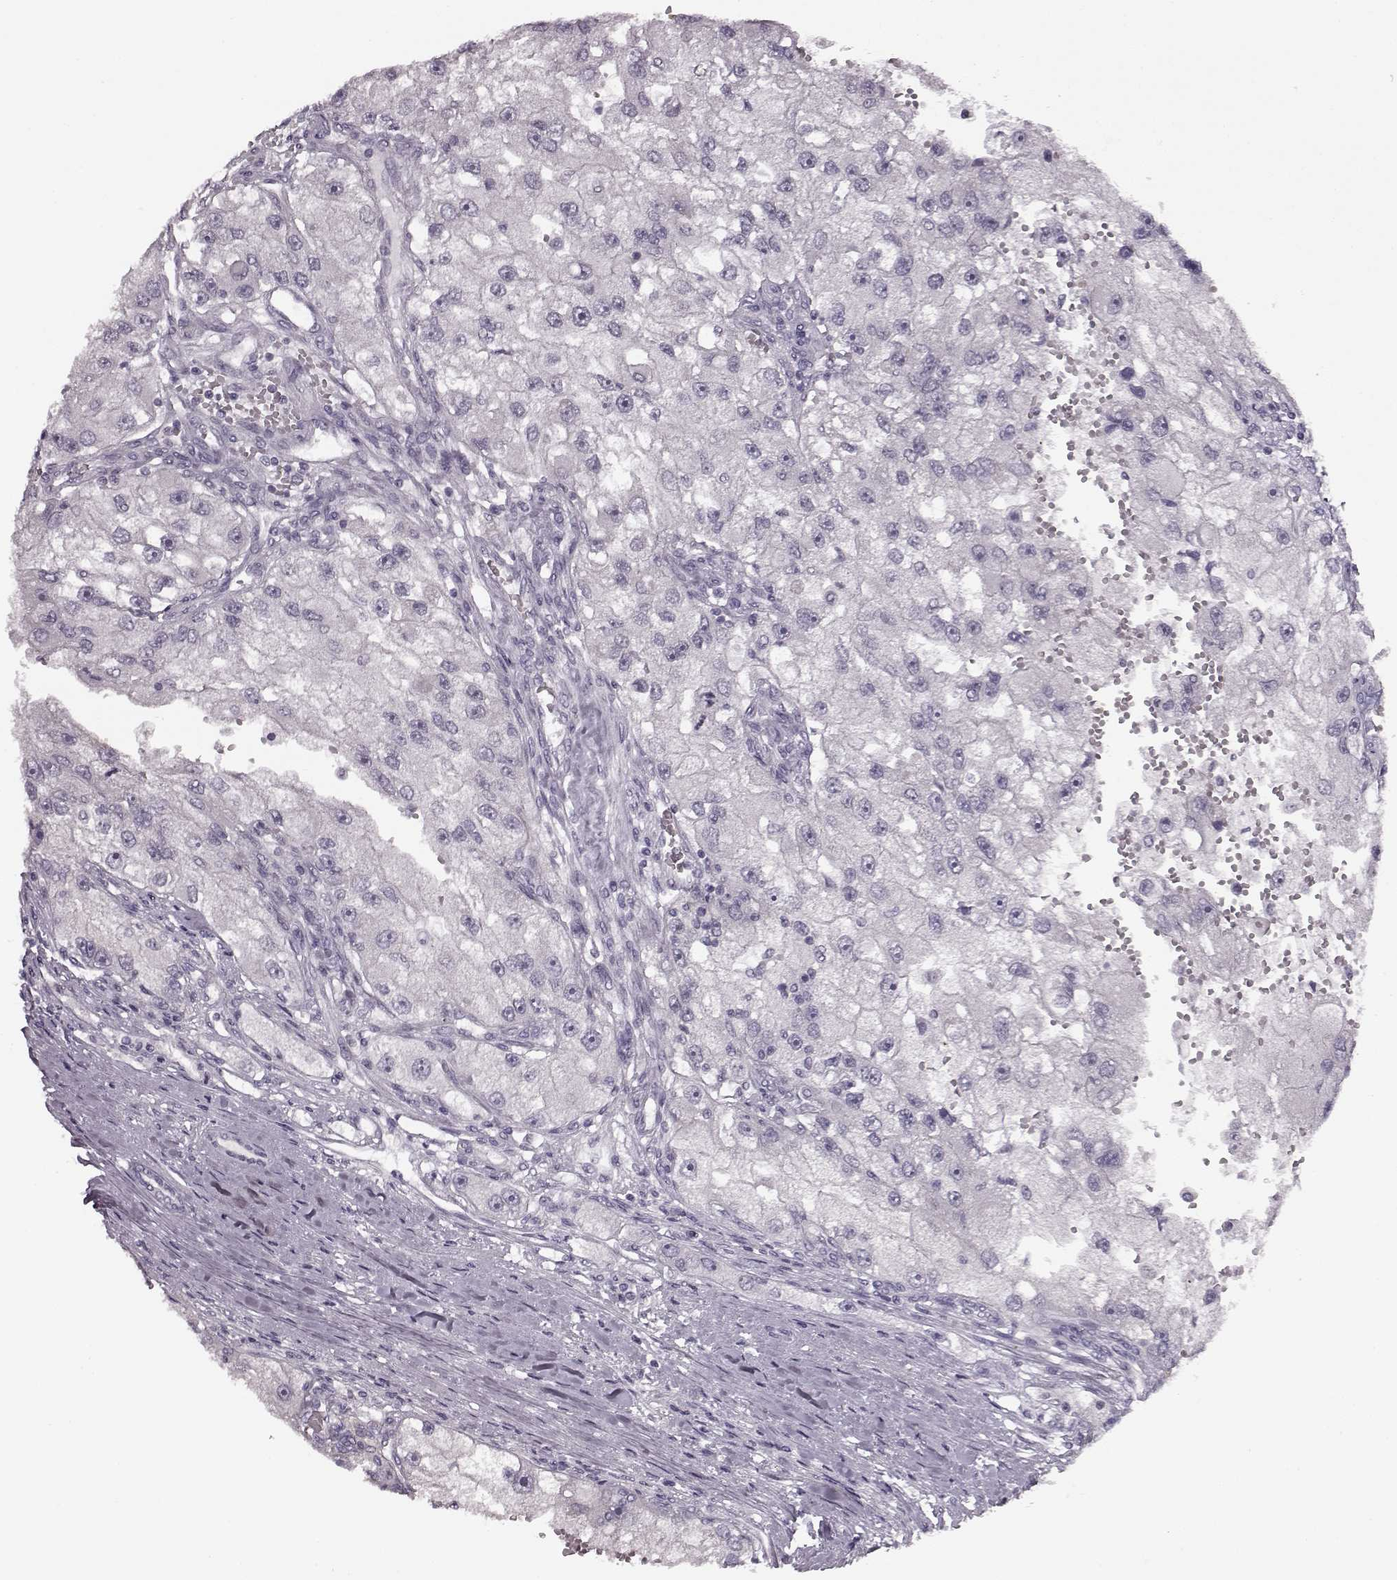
{"staining": {"intensity": "negative", "quantity": "none", "location": "none"}, "tissue": "renal cancer", "cell_type": "Tumor cells", "image_type": "cancer", "snomed": [{"axis": "morphology", "description": "Adenocarcinoma, NOS"}, {"axis": "topography", "description": "Kidney"}], "caption": "Tumor cells show no significant expression in renal cancer. The staining was performed using DAB to visualize the protein expression in brown, while the nuclei were stained in blue with hematoxylin (Magnification: 20x).", "gene": "RP1L1", "patient": {"sex": "male", "age": 63}}